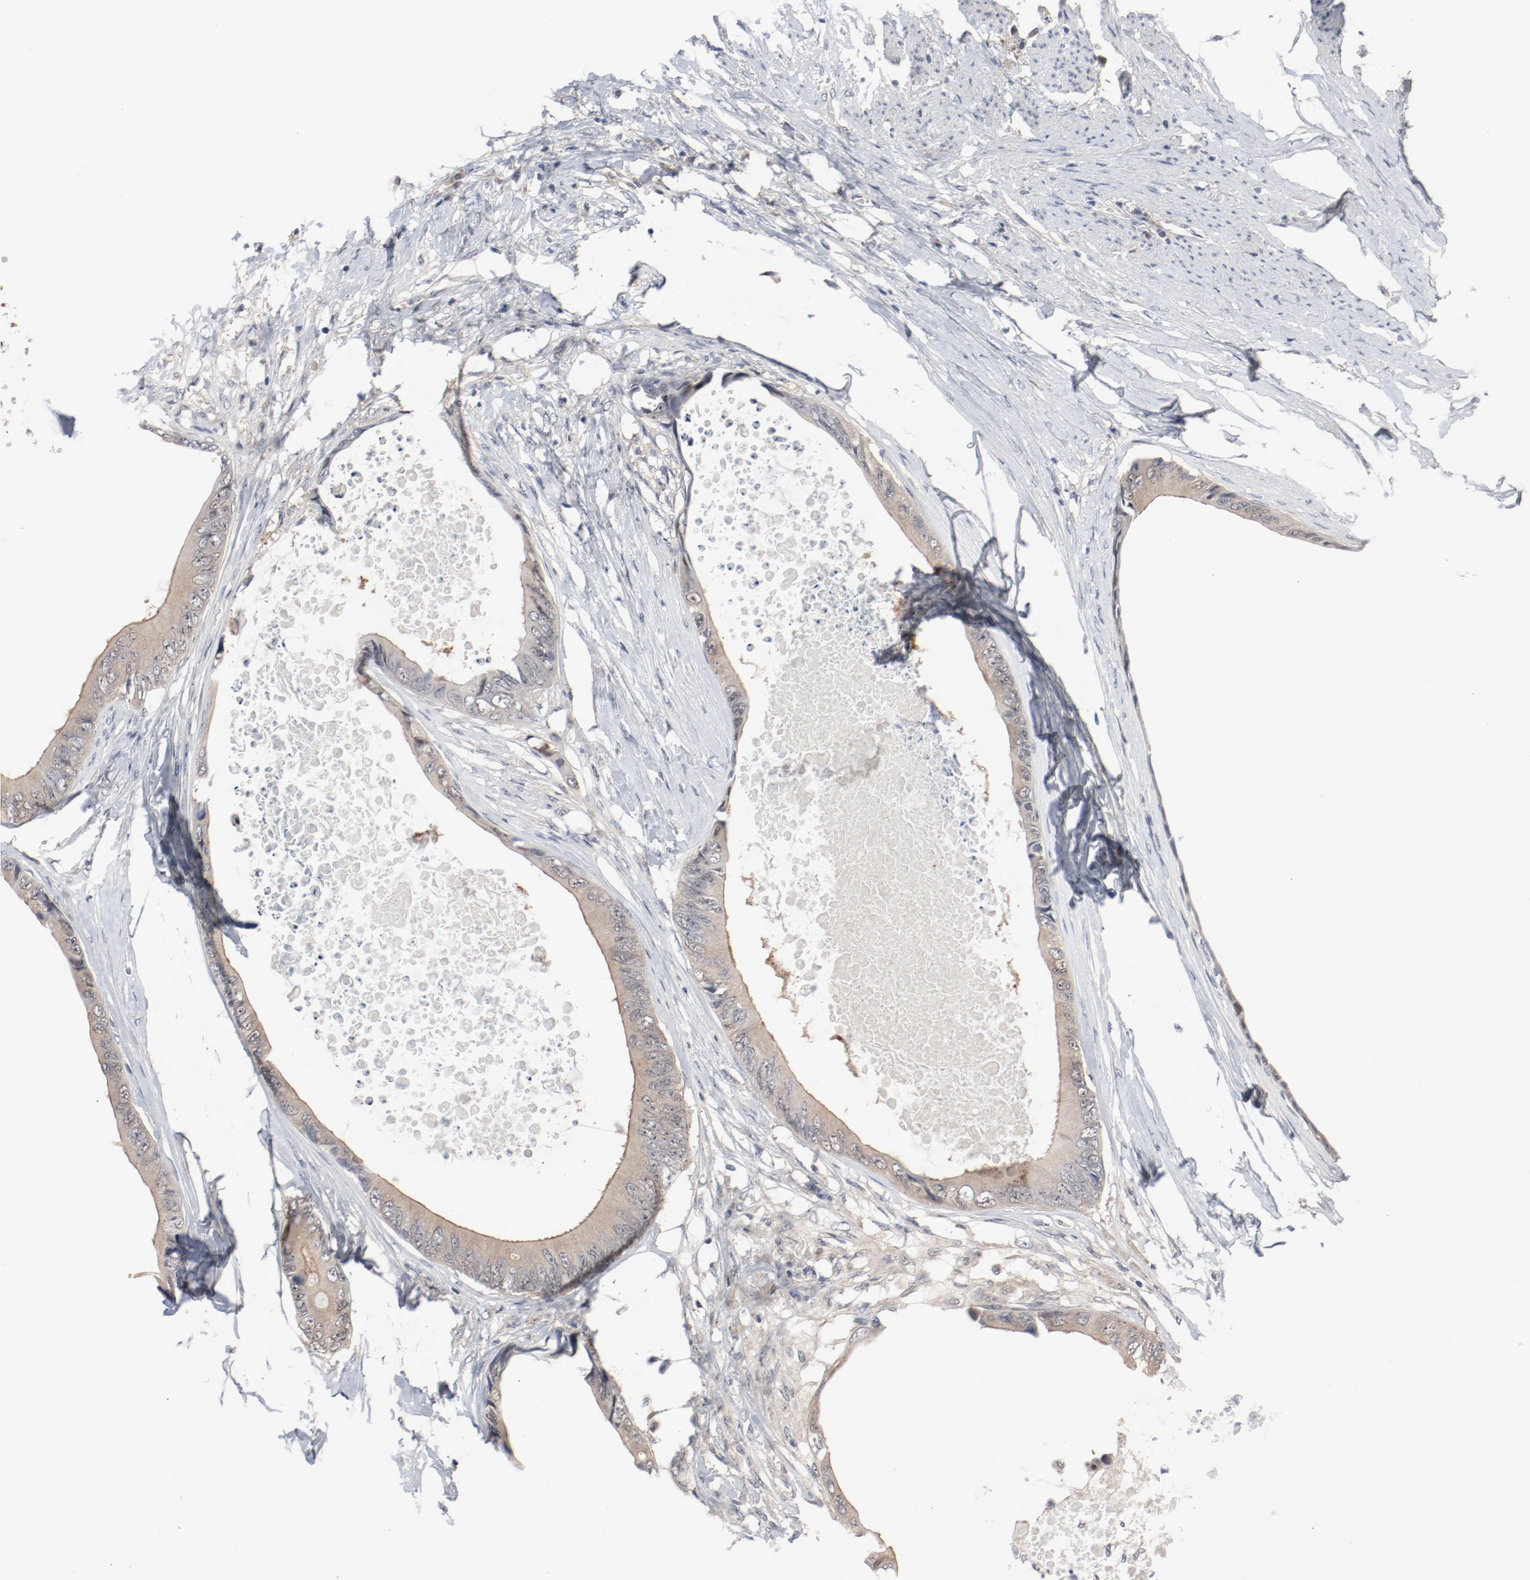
{"staining": {"intensity": "weak", "quantity": ">75%", "location": "cytoplasmic/membranous"}, "tissue": "colorectal cancer", "cell_type": "Tumor cells", "image_type": "cancer", "snomed": [{"axis": "morphology", "description": "Normal tissue, NOS"}, {"axis": "morphology", "description": "Adenocarcinoma, NOS"}, {"axis": "topography", "description": "Rectum"}, {"axis": "topography", "description": "Peripheral nerve tissue"}], "caption": "Immunohistochemical staining of human colorectal cancer shows weak cytoplasmic/membranous protein staining in about >75% of tumor cells.", "gene": "DNAL4", "patient": {"sex": "female", "age": 77}}